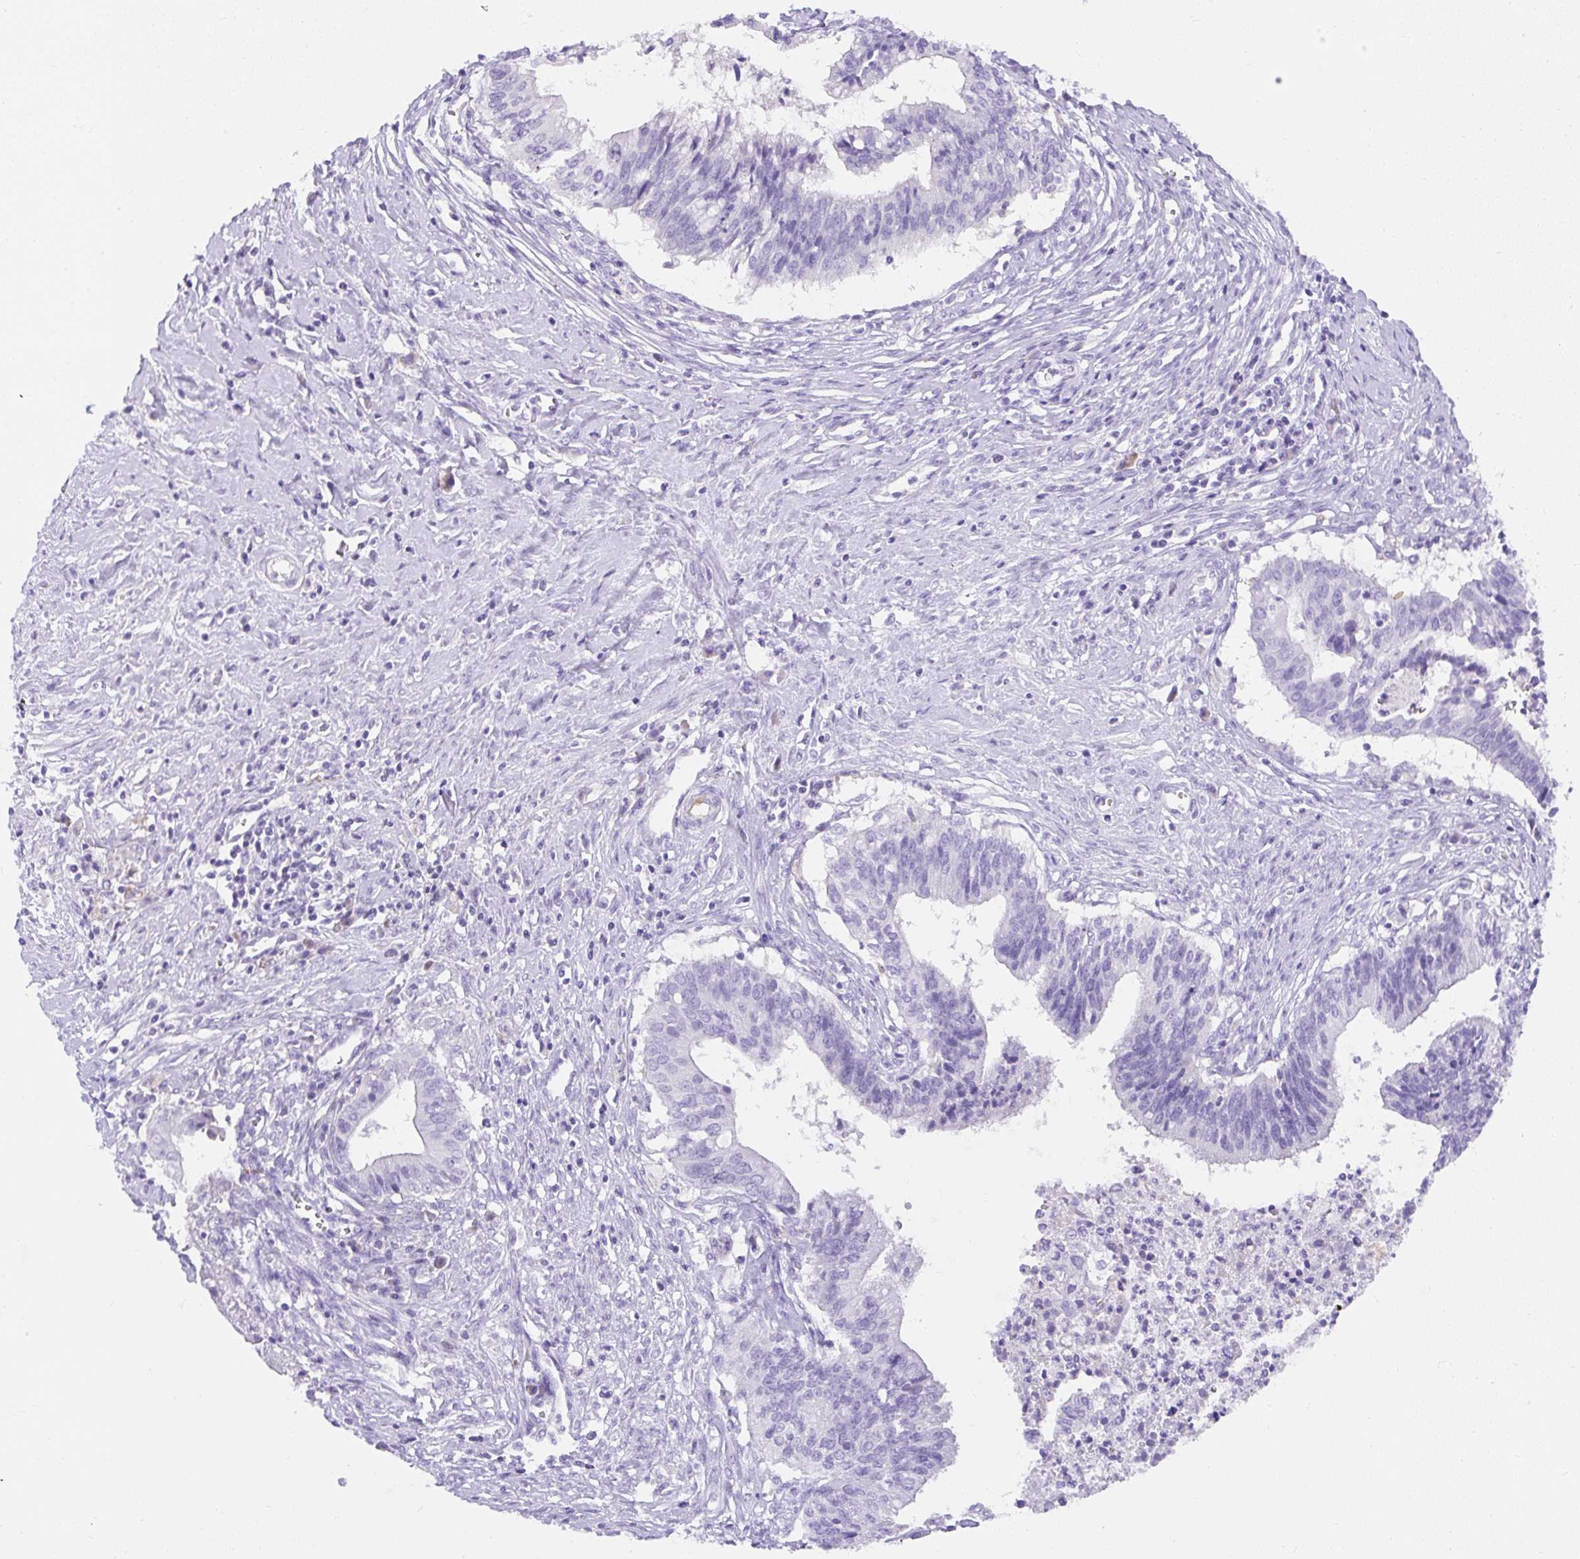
{"staining": {"intensity": "negative", "quantity": "none", "location": "none"}, "tissue": "cervical cancer", "cell_type": "Tumor cells", "image_type": "cancer", "snomed": [{"axis": "morphology", "description": "Adenocarcinoma, NOS"}, {"axis": "topography", "description": "Cervix"}], "caption": "This is an immunohistochemistry photomicrograph of human cervical cancer (adenocarcinoma). There is no staining in tumor cells.", "gene": "APOC4-APOC2", "patient": {"sex": "female", "age": 44}}